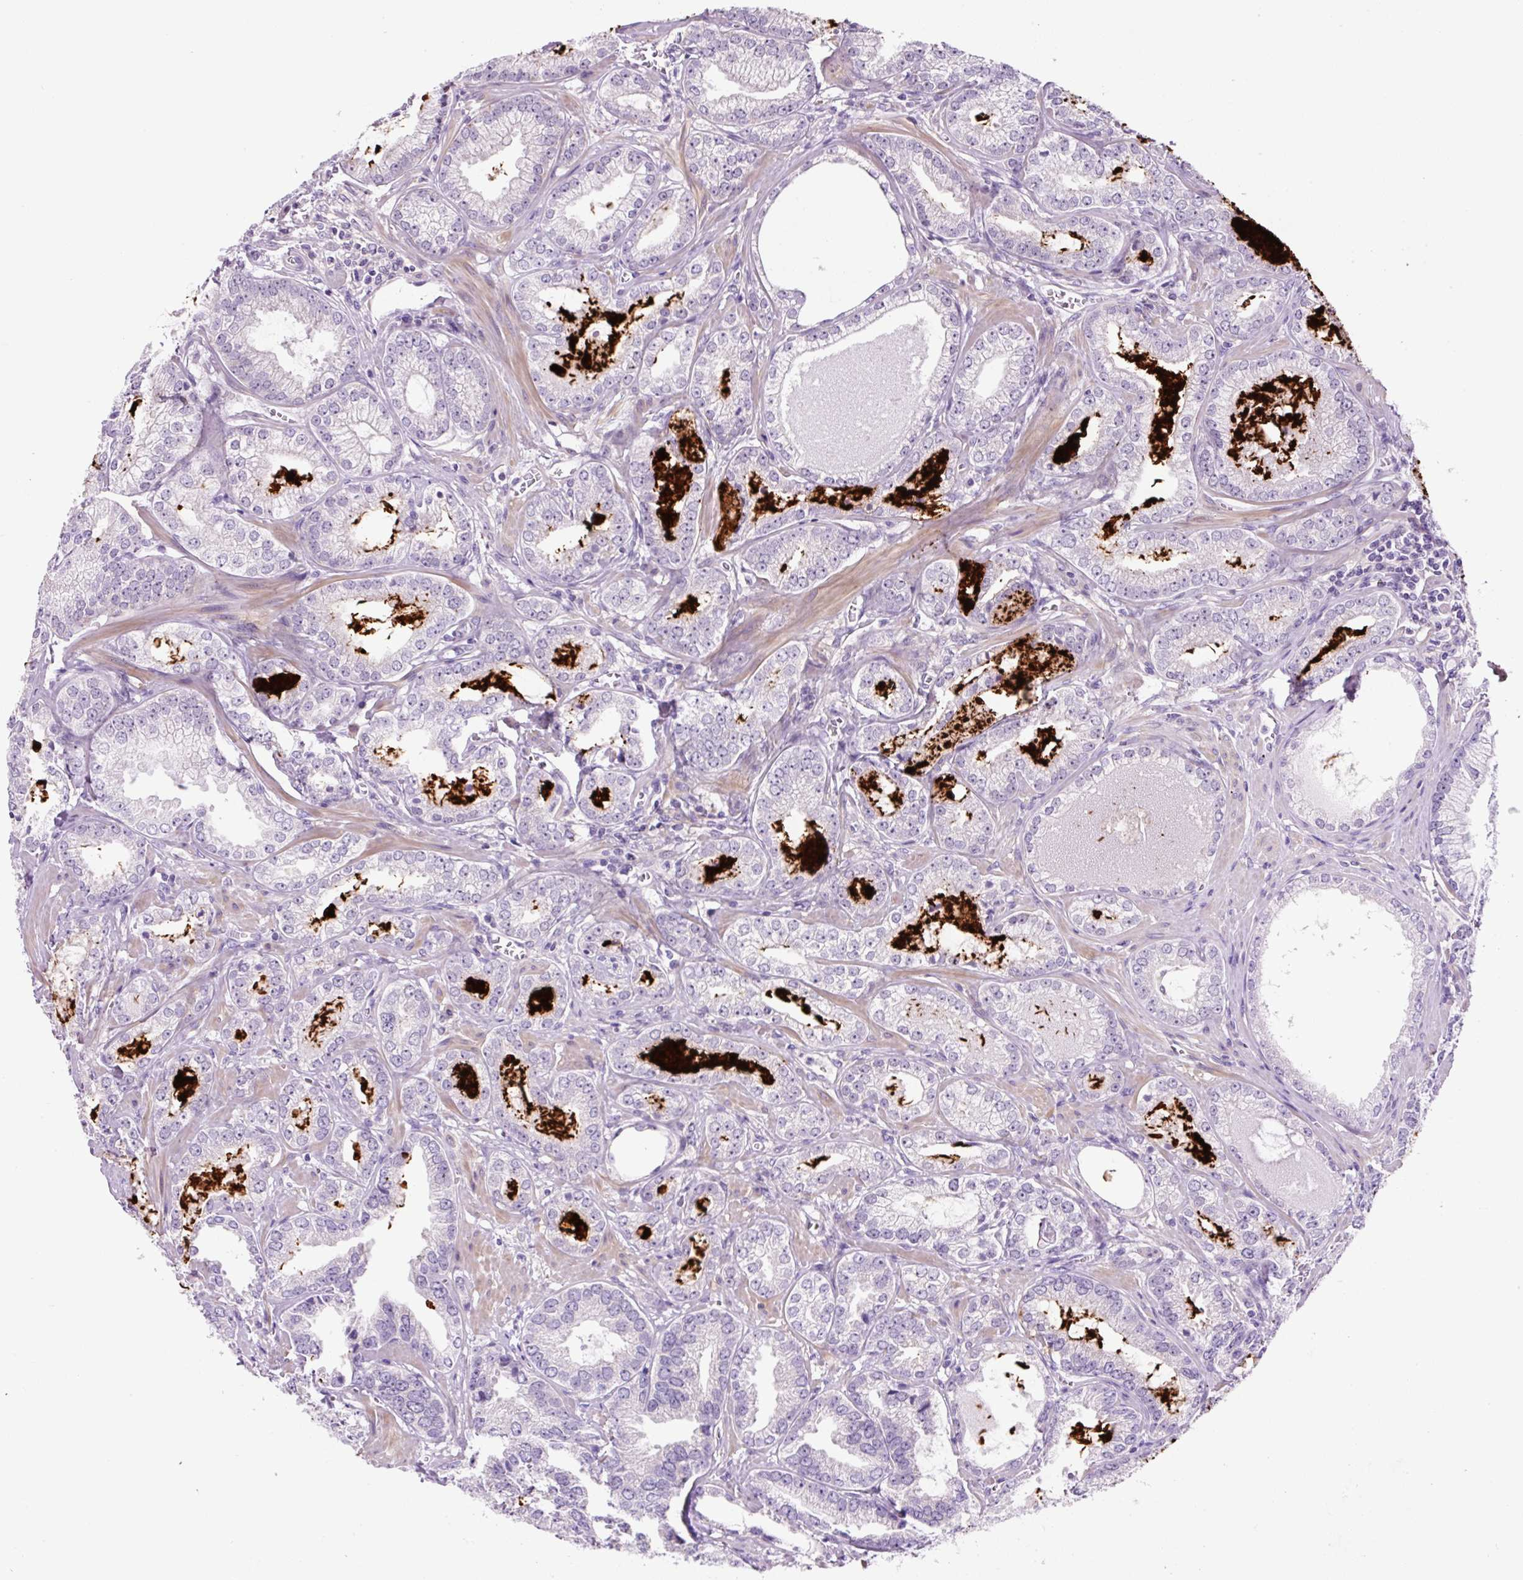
{"staining": {"intensity": "negative", "quantity": "none", "location": "none"}, "tissue": "prostate cancer", "cell_type": "Tumor cells", "image_type": "cancer", "snomed": [{"axis": "morphology", "description": "Adenocarcinoma, Medium grade"}, {"axis": "topography", "description": "Prostate"}], "caption": "Immunohistochemistry (IHC) micrograph of neoplastic tissue: prostate medium-grade adenocarcinoma stained with DAB exhibits no significant protein positivity in tumor cells.", "gene": "OGDHL", "patient": {"sex": "male", "age": 57}}